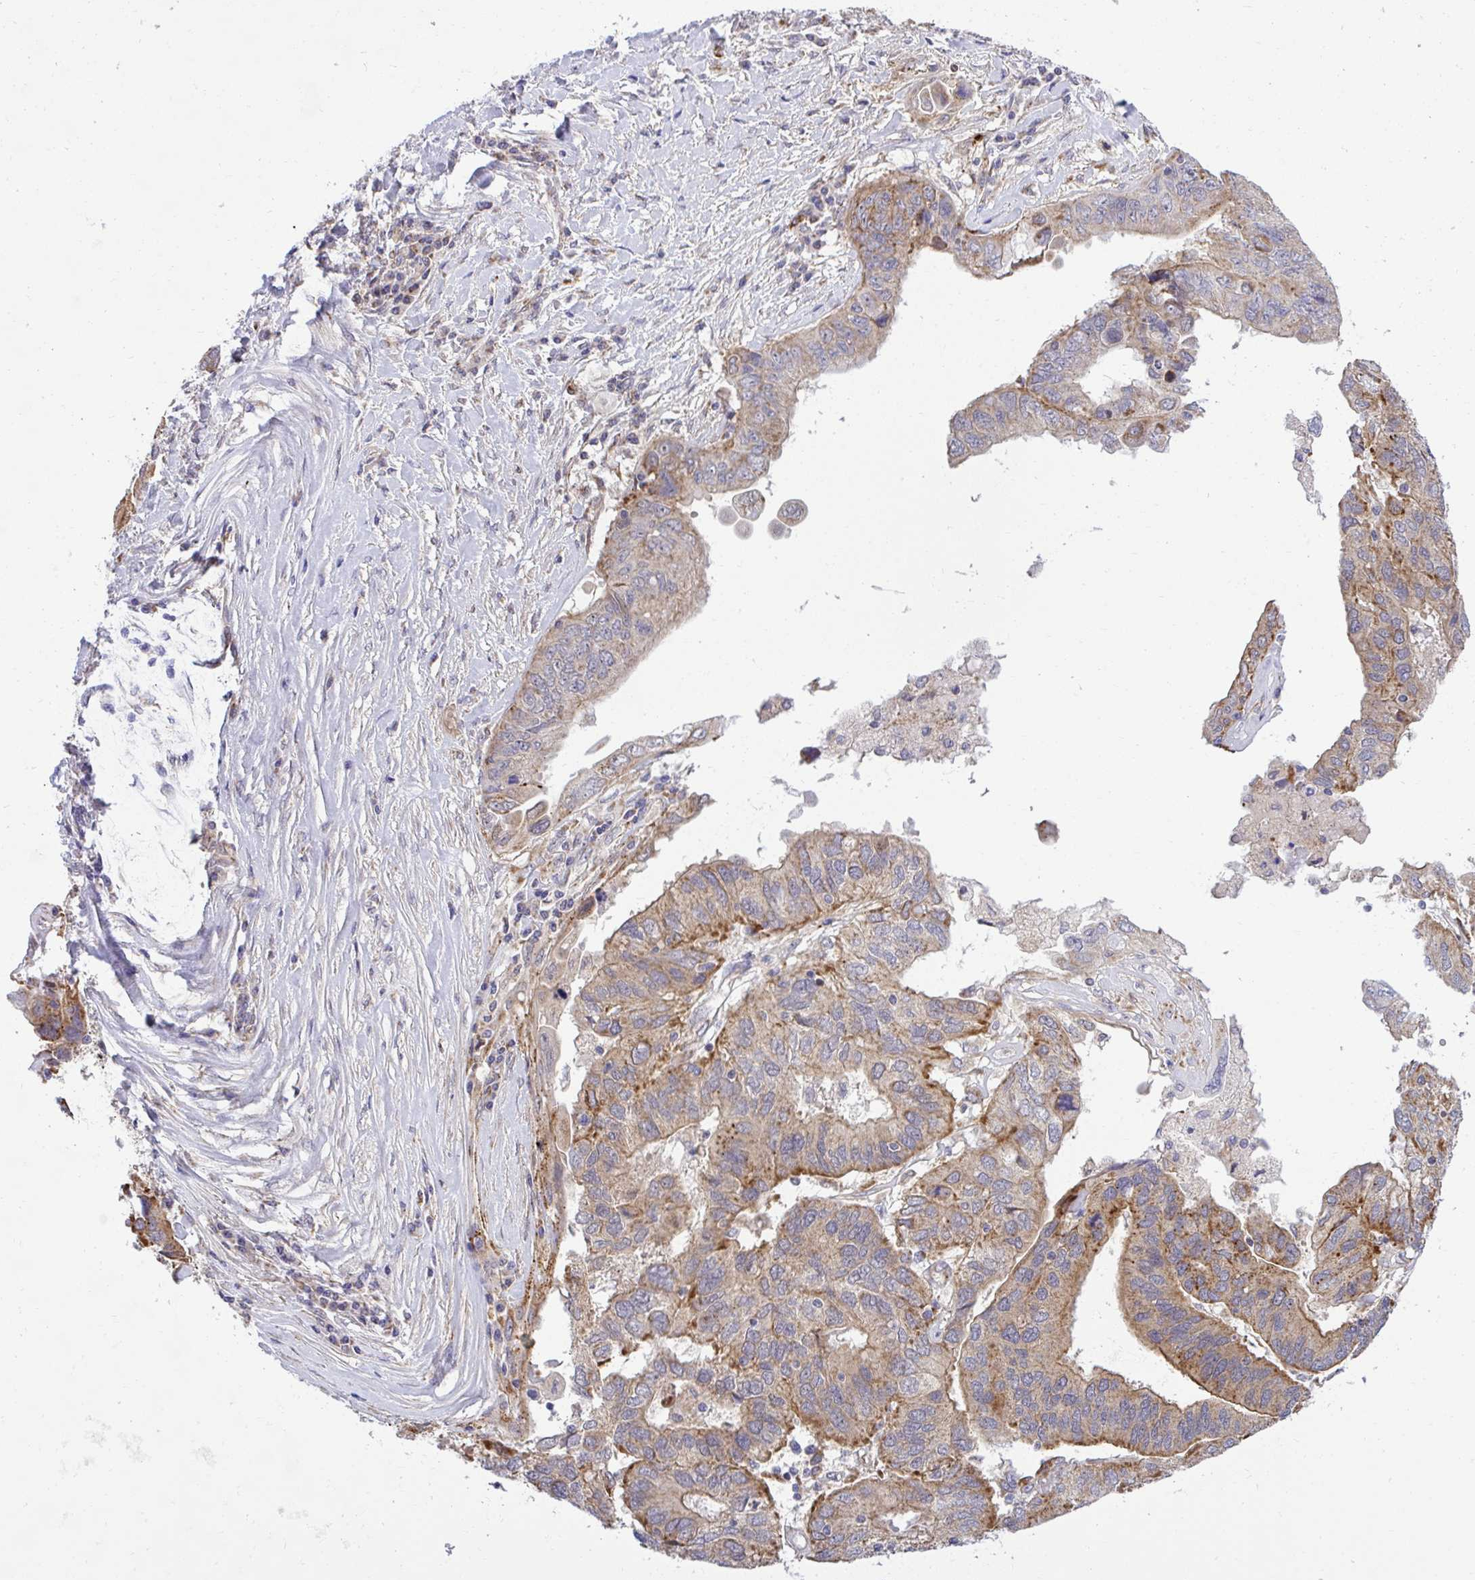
{"staining": {"intensity": "moderate", "quantity": ">75%", "location": "cytoplasmic/membranous"}, "tissue": "ovarian cancer", "cell_type": "Tumor cells", "image_type": "cancer", "snomed": [{"axis": "morphology", "description": "Cystadenocarcinoma, serous, NOS"}, {"axis": "topography", "description": "Ovary"}], "caption": "This image demonstrates immunohistochemistry (IHC) staining of human ovarian serous cystadenocarcinoma, with medium moderate cytoplasmic/membranous positivity in approximately >75% of tumor cells.", "gene": "XAF1", "patient": {"sex": "female", "age": 79}}